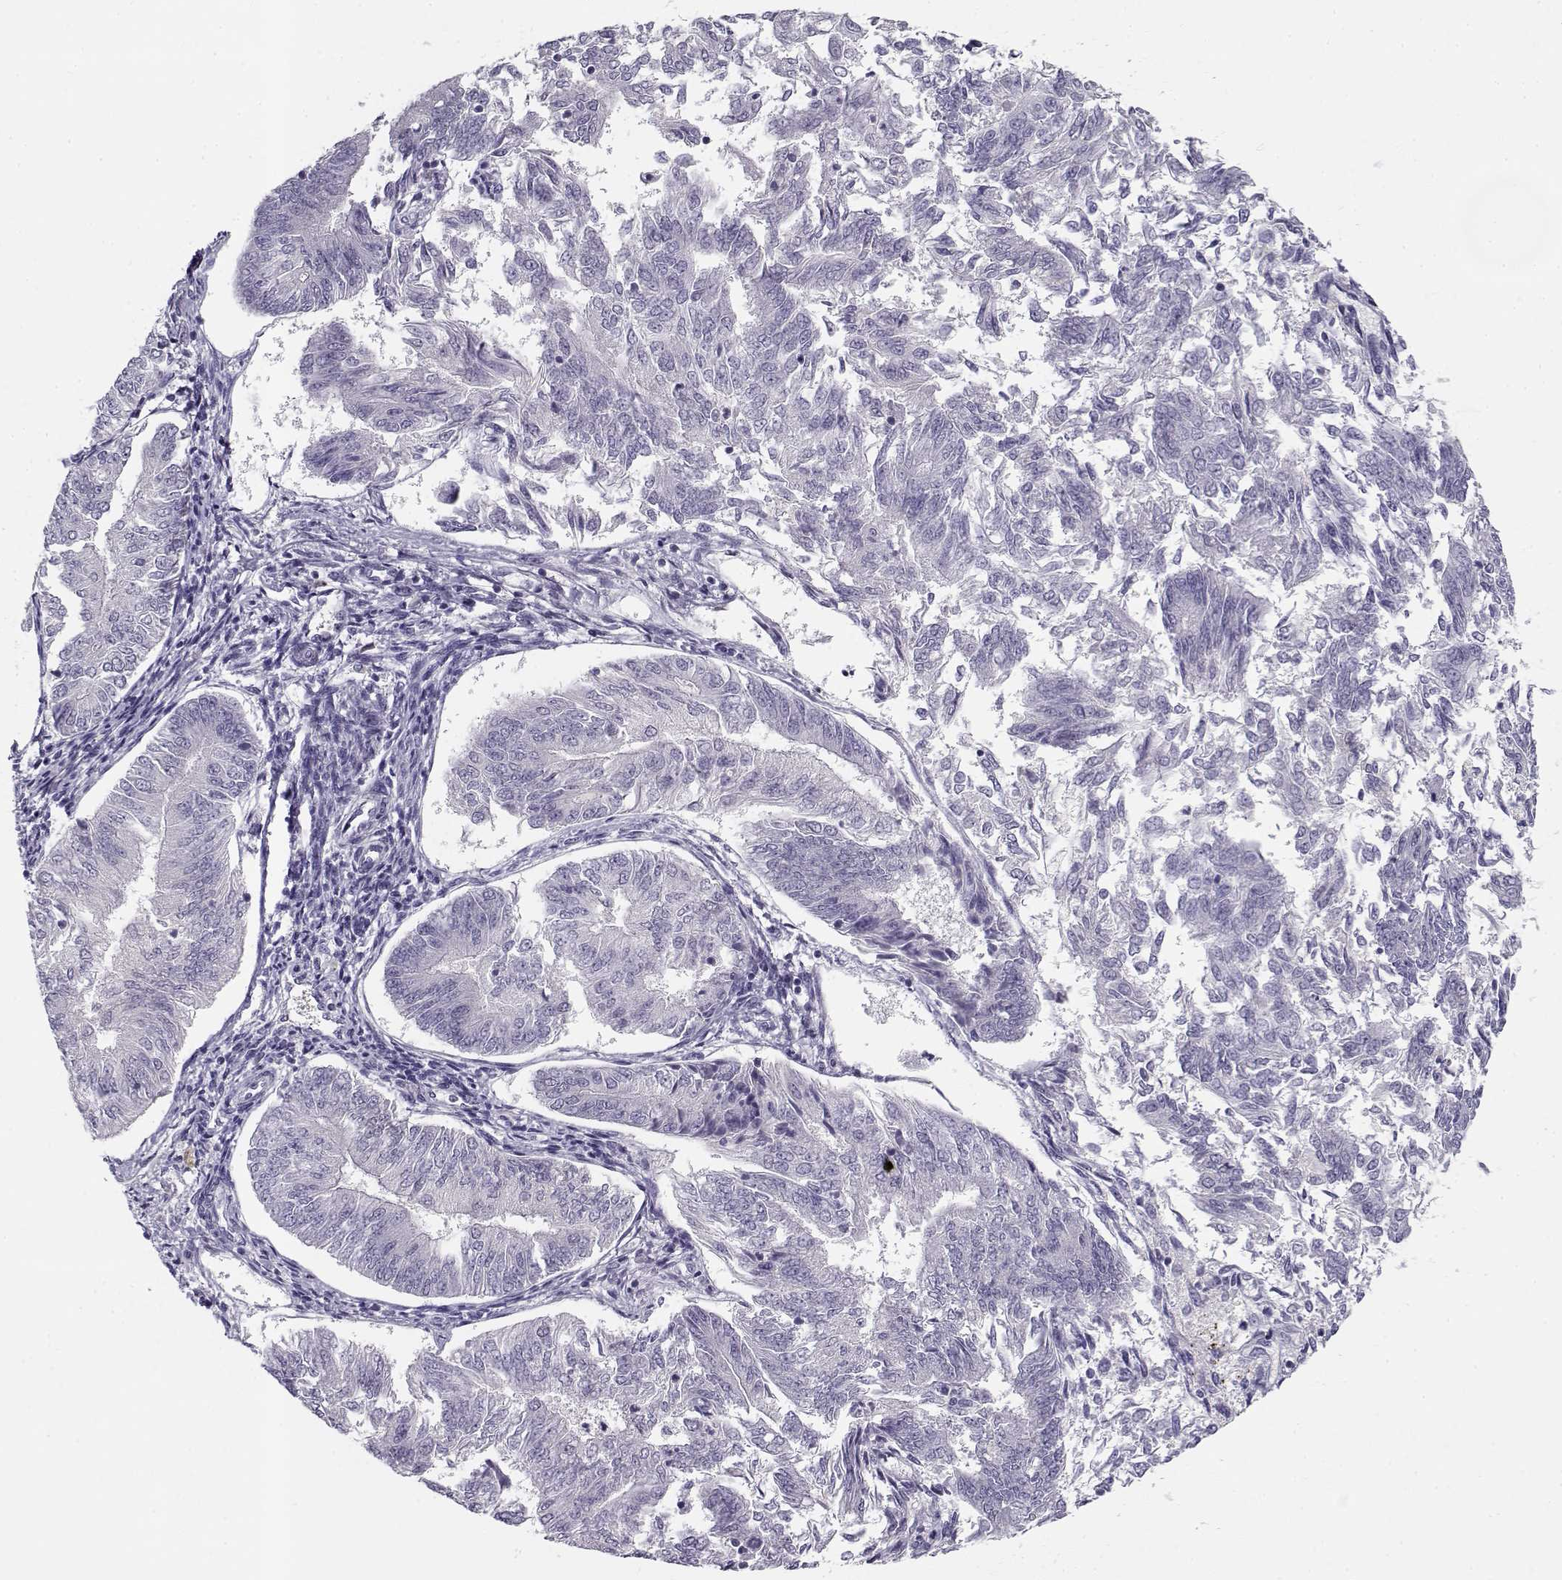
{"staining": {"intensity": "negative", "quantity": "none", "location": "none"}, "tissue": "endometrial cancer", "cell_type": "Tumor cells", "image_type": "cancer", "snomed": [{"axis": "morphology", "description": "Adenocarcinoma, NOS"}, {"axis": "topography", "description": "Endometrium"}], "caption": "The photomicrograph exhibits no significant expression in tumor cells of endometrial cancer (adenocarcinoma).", "gene": "C16orf86", "patient": {"sex": "female", "age": 58}}